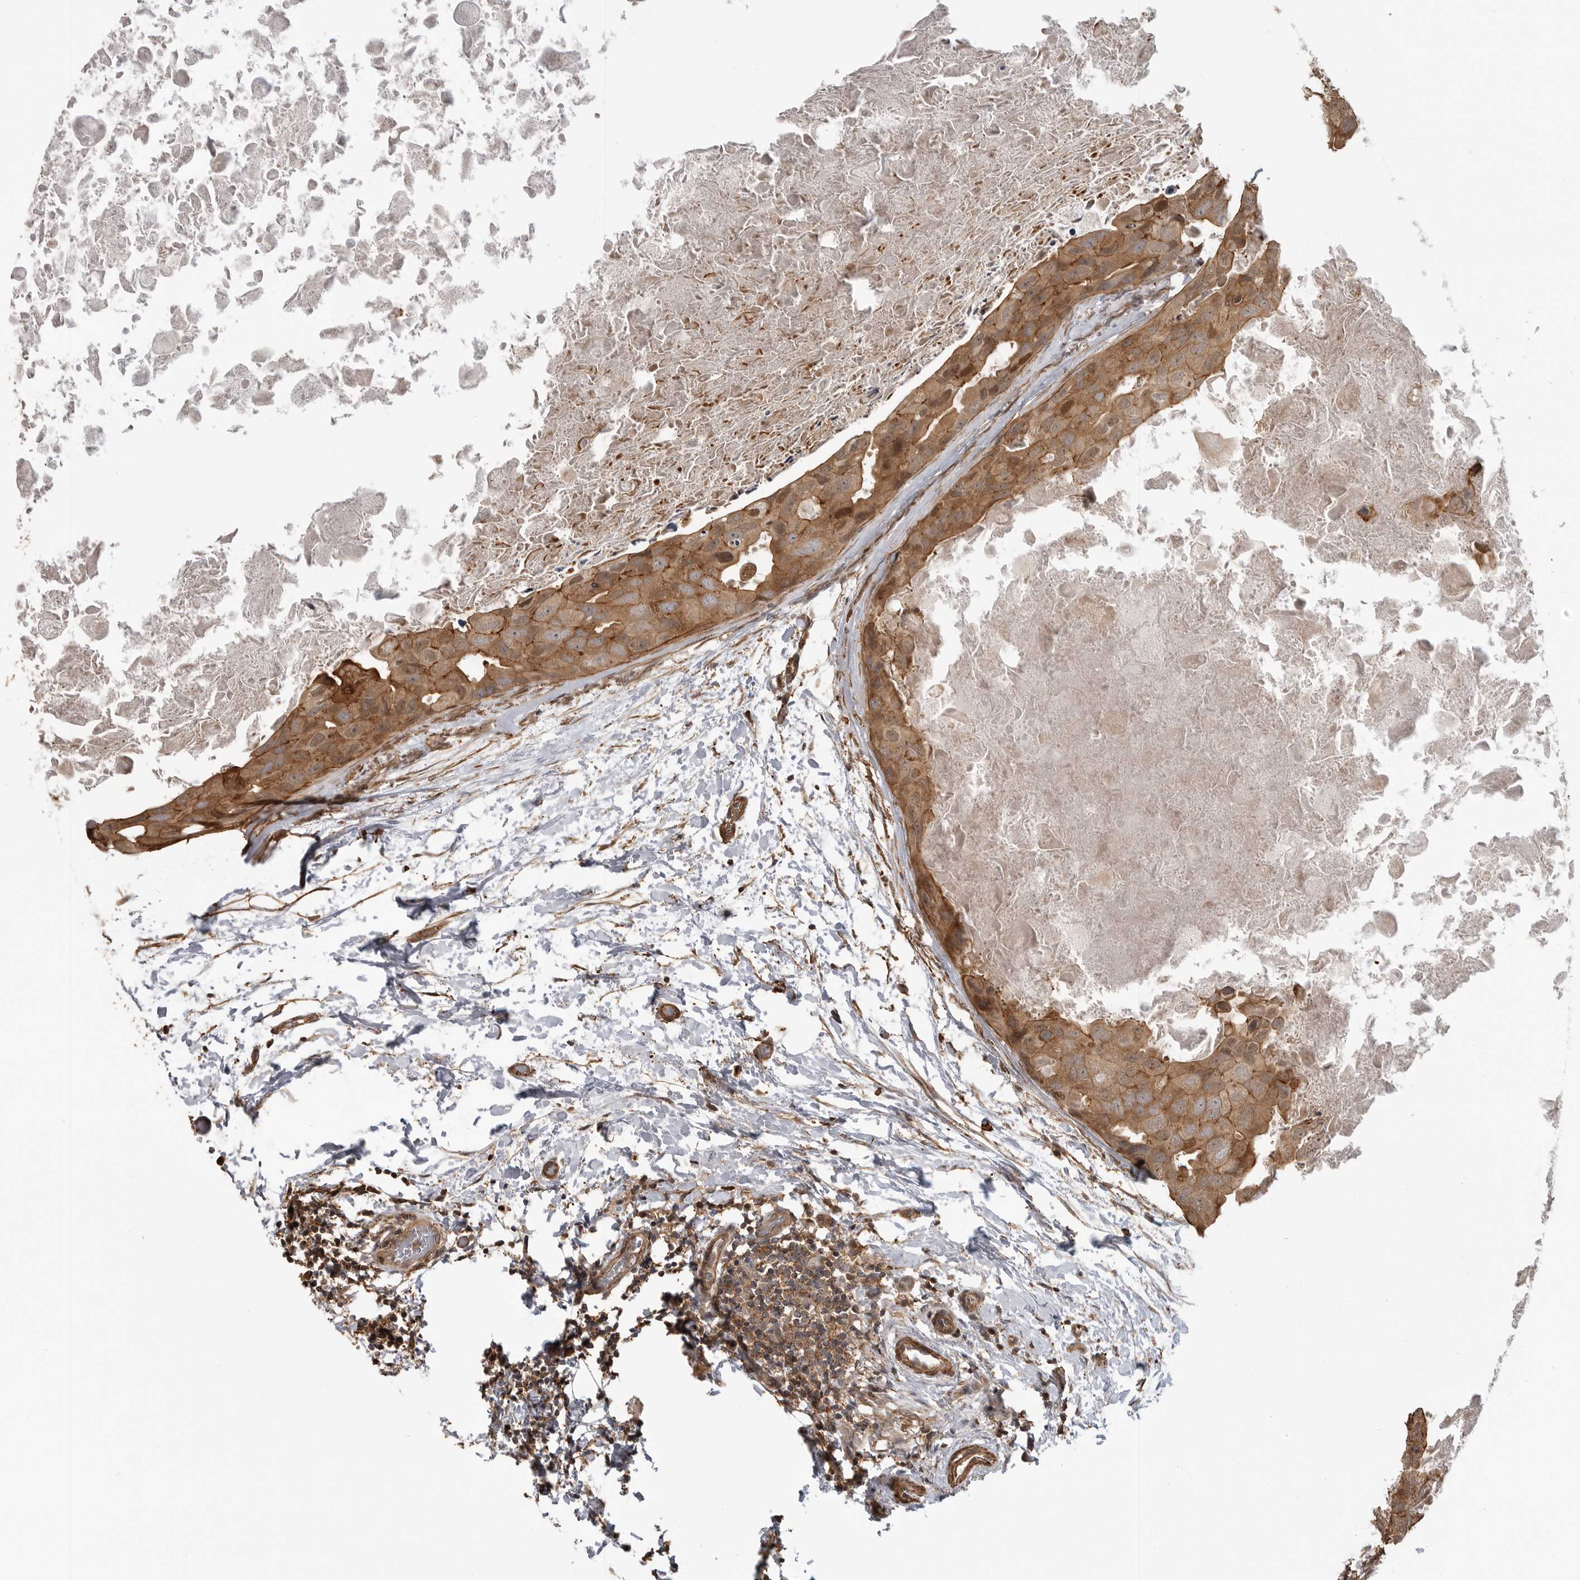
{"staining": {"intensity": "moderate", "quantity": ">75%", "location": "cytoplasmic/membranous"}, "tissue": "breast cancer", "cell_type": "Tumor cells", "image_type": "cancer", "snomed": [{"axis": "morphology", "description": "Duct carcinoma"}, {"axis": "topography", "description": "Breast"}], "caption": "High-magnification brightfield microscopy of breast cancer (intraductal carcinoma) stained with DAB (brown) and counterstained with hematoxylin (blue). tumor cells exhibit moderate cytoplasmic/membranous positivity is appreciated in about>75% of cells.", "gene": "ERN1", "patient": {"sex": "female", "age": 62}}